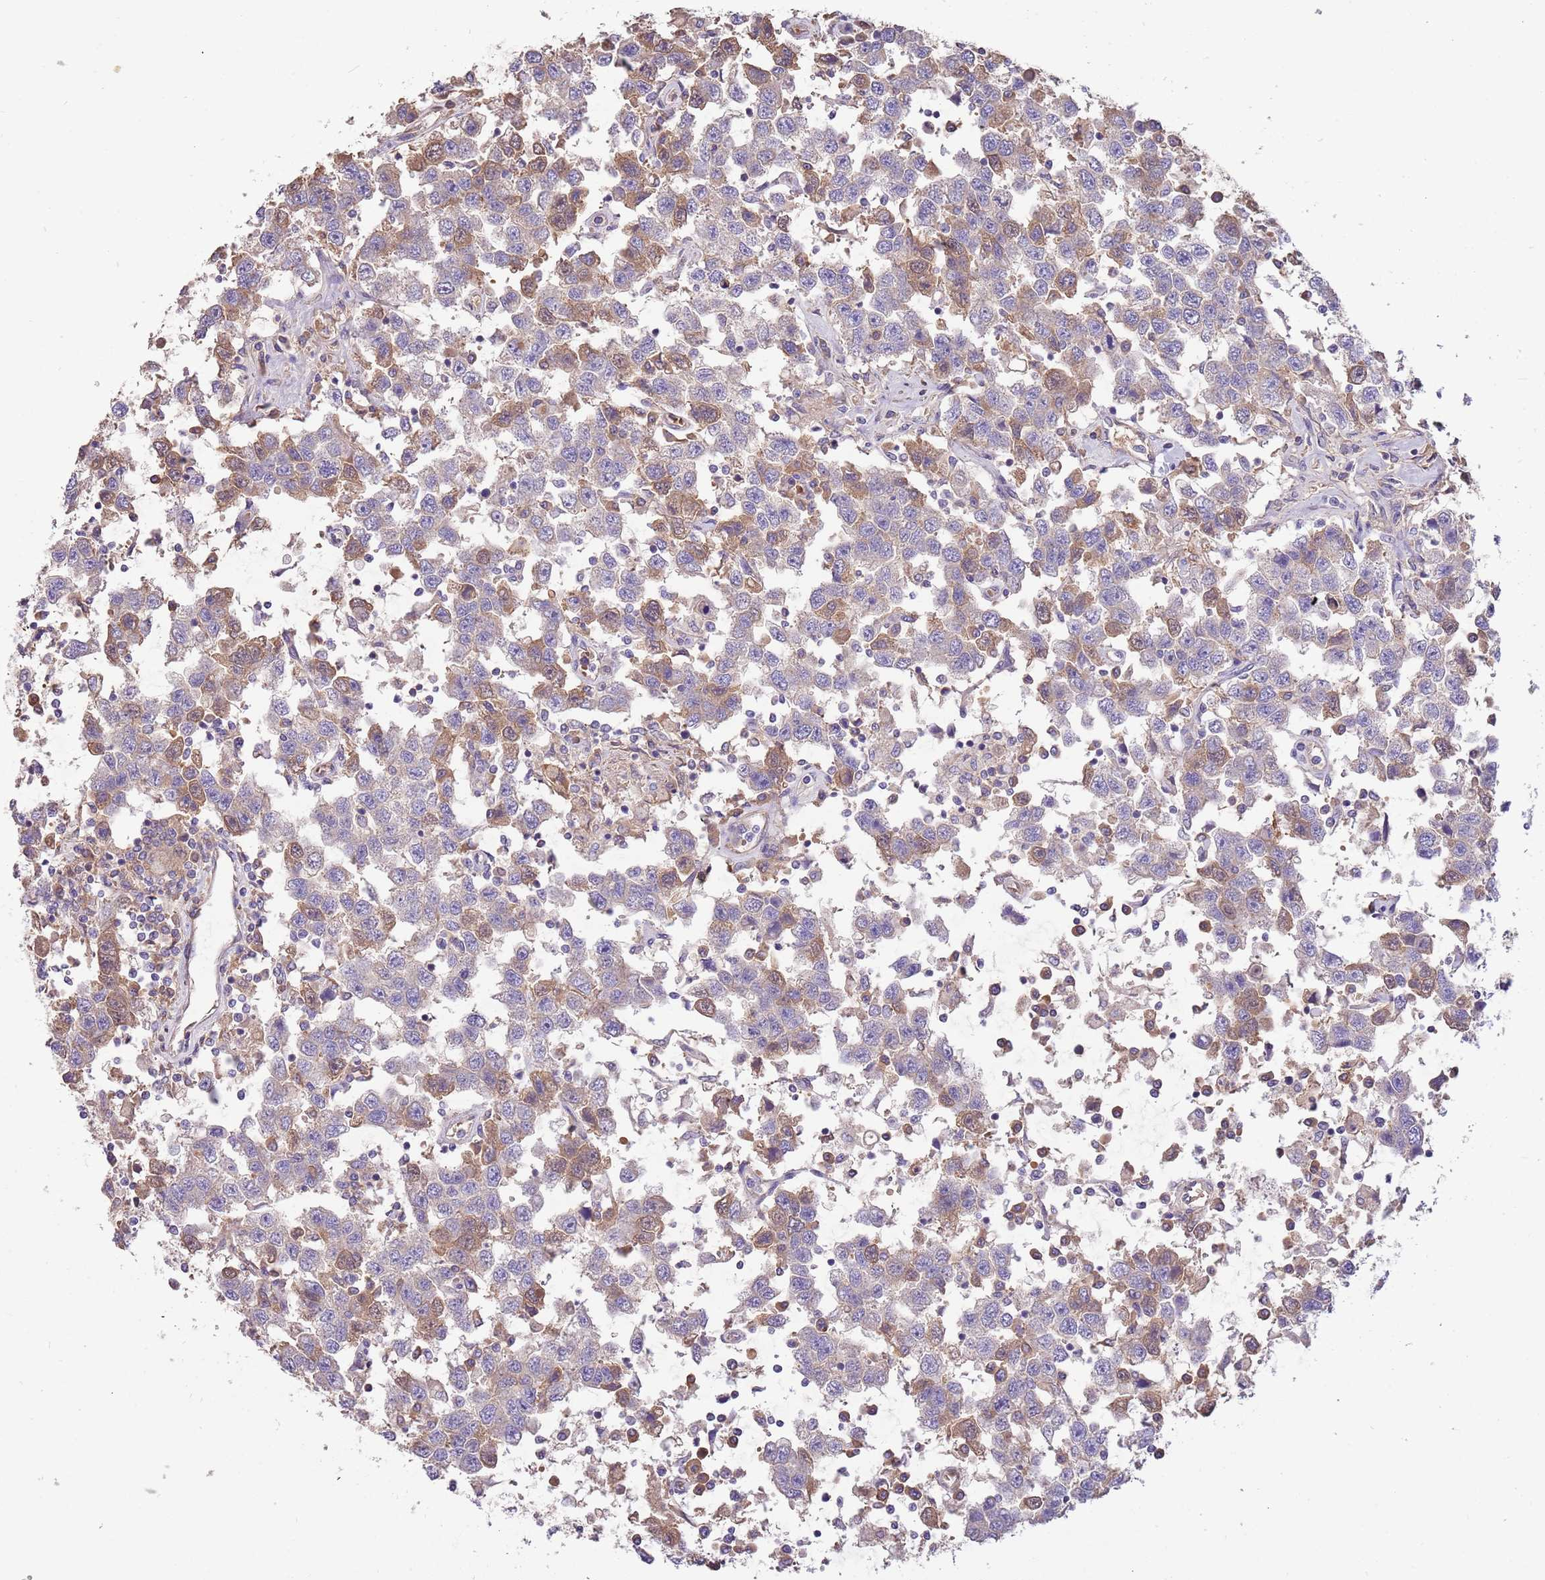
{"staining": {"intensity": "moderate", "quantity": "<25%", "location": "cytoplasmic/membranous"}, "tissue": "testis cancer", "cell_type": "Tumor cells", "image_type": "cancer", "snomed": [{"axis": "morphology", "description": "Seminoma, NOS"}, {"axis": "topography", "description": "Testis"}], "caption": "DAB immunohistochemical staining of human testis seminoma exhibits moderate cytoplasmic/membranous protein expression in approximately <25% of tumor cells.", "gene": "TRMO", "patient": {"sex": "male", "age": 41}}